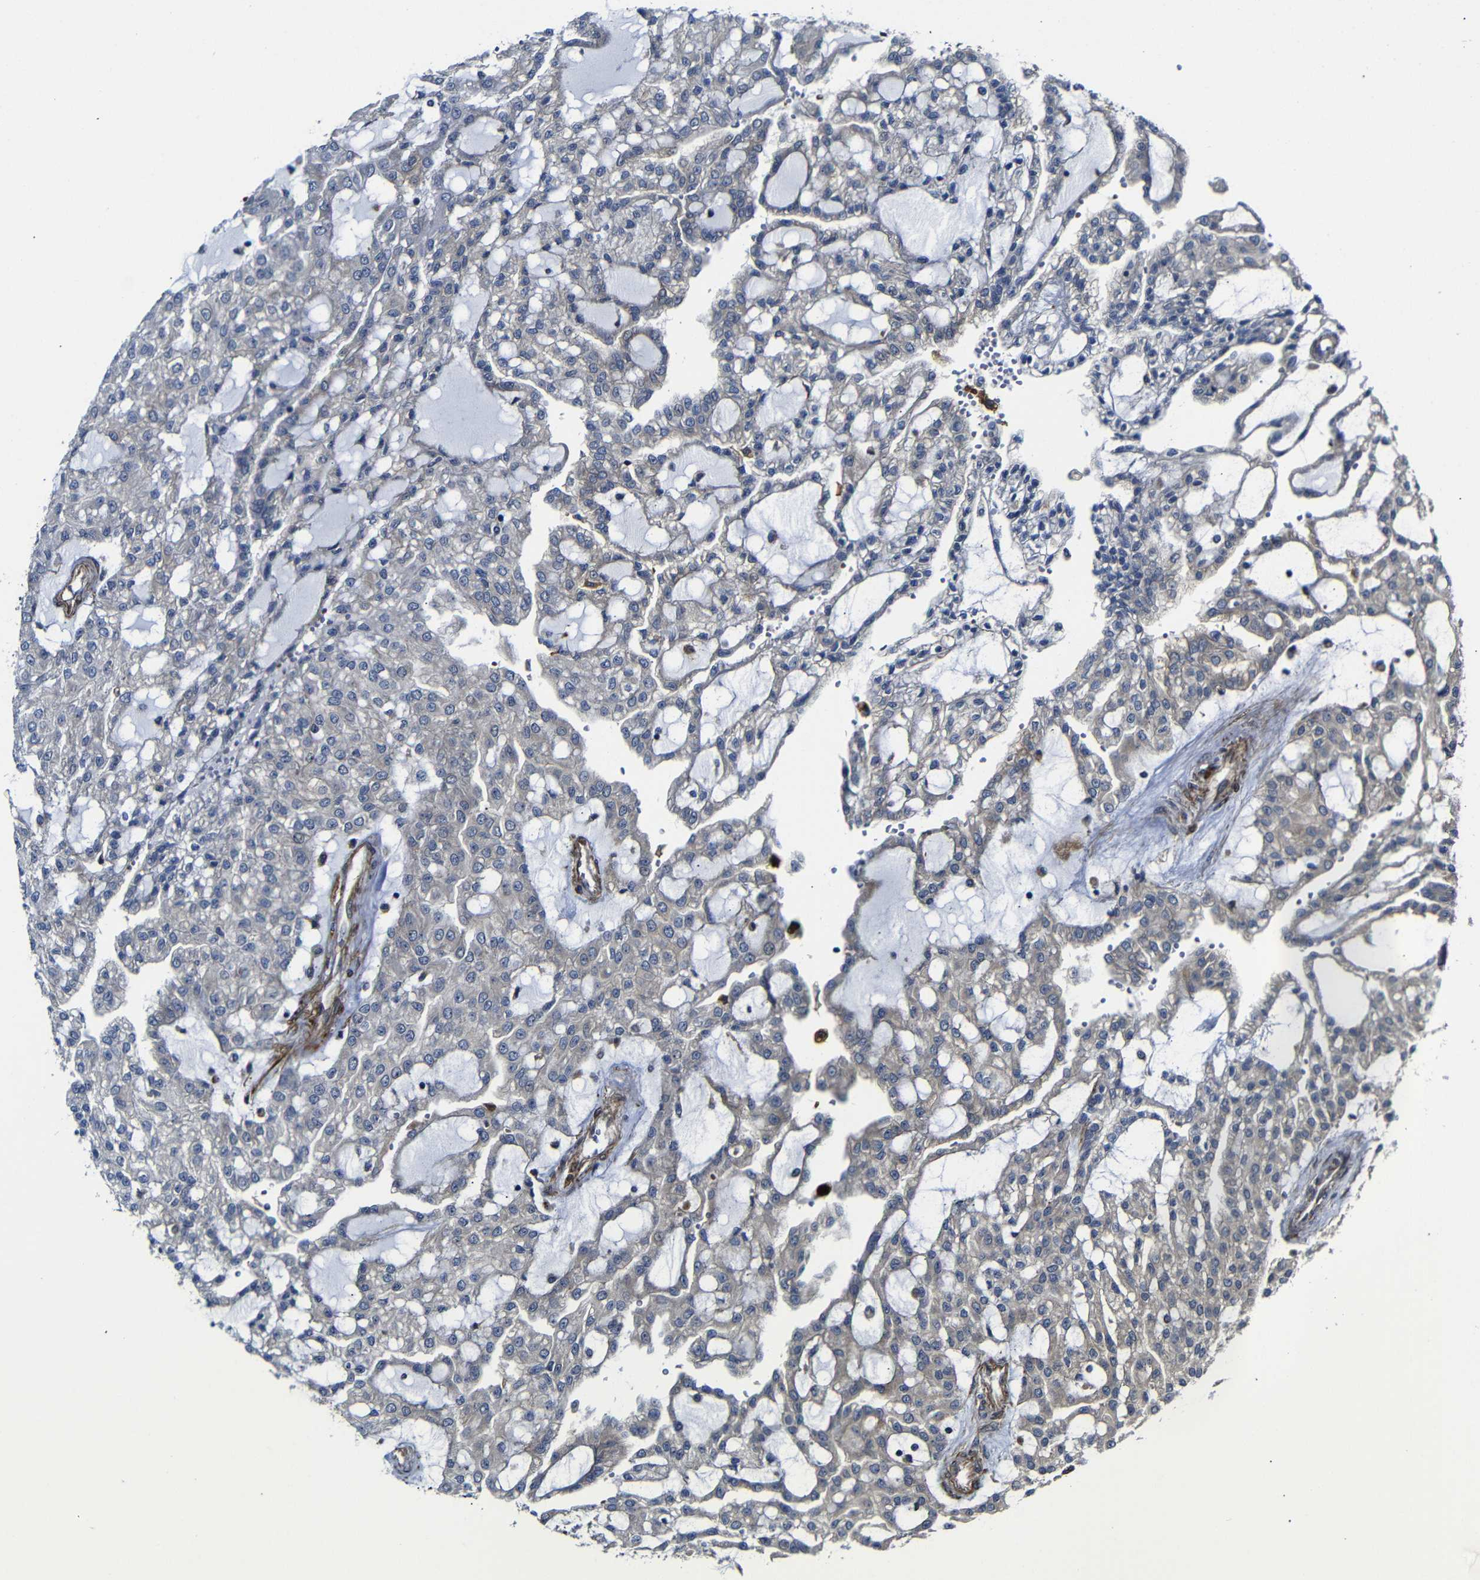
{"staining": {"intensity": "negative", "quantity": "none", "location": "none"}, "tissue": "renal cancer", "cell_type": "Tumor cells", "image_type": "cancer", "snomed": [{"axis": "morphology", "description": "Adenocarcinoma, NOS"}, {"axis": "topography", "description": "Kidney"}], "caption": "The histopathology image displays no significant expression in tumor cells of renal cancer (adenocarcinoma).", "gene": "PARP14", "patient": {"sex": "male", "age": 63}}